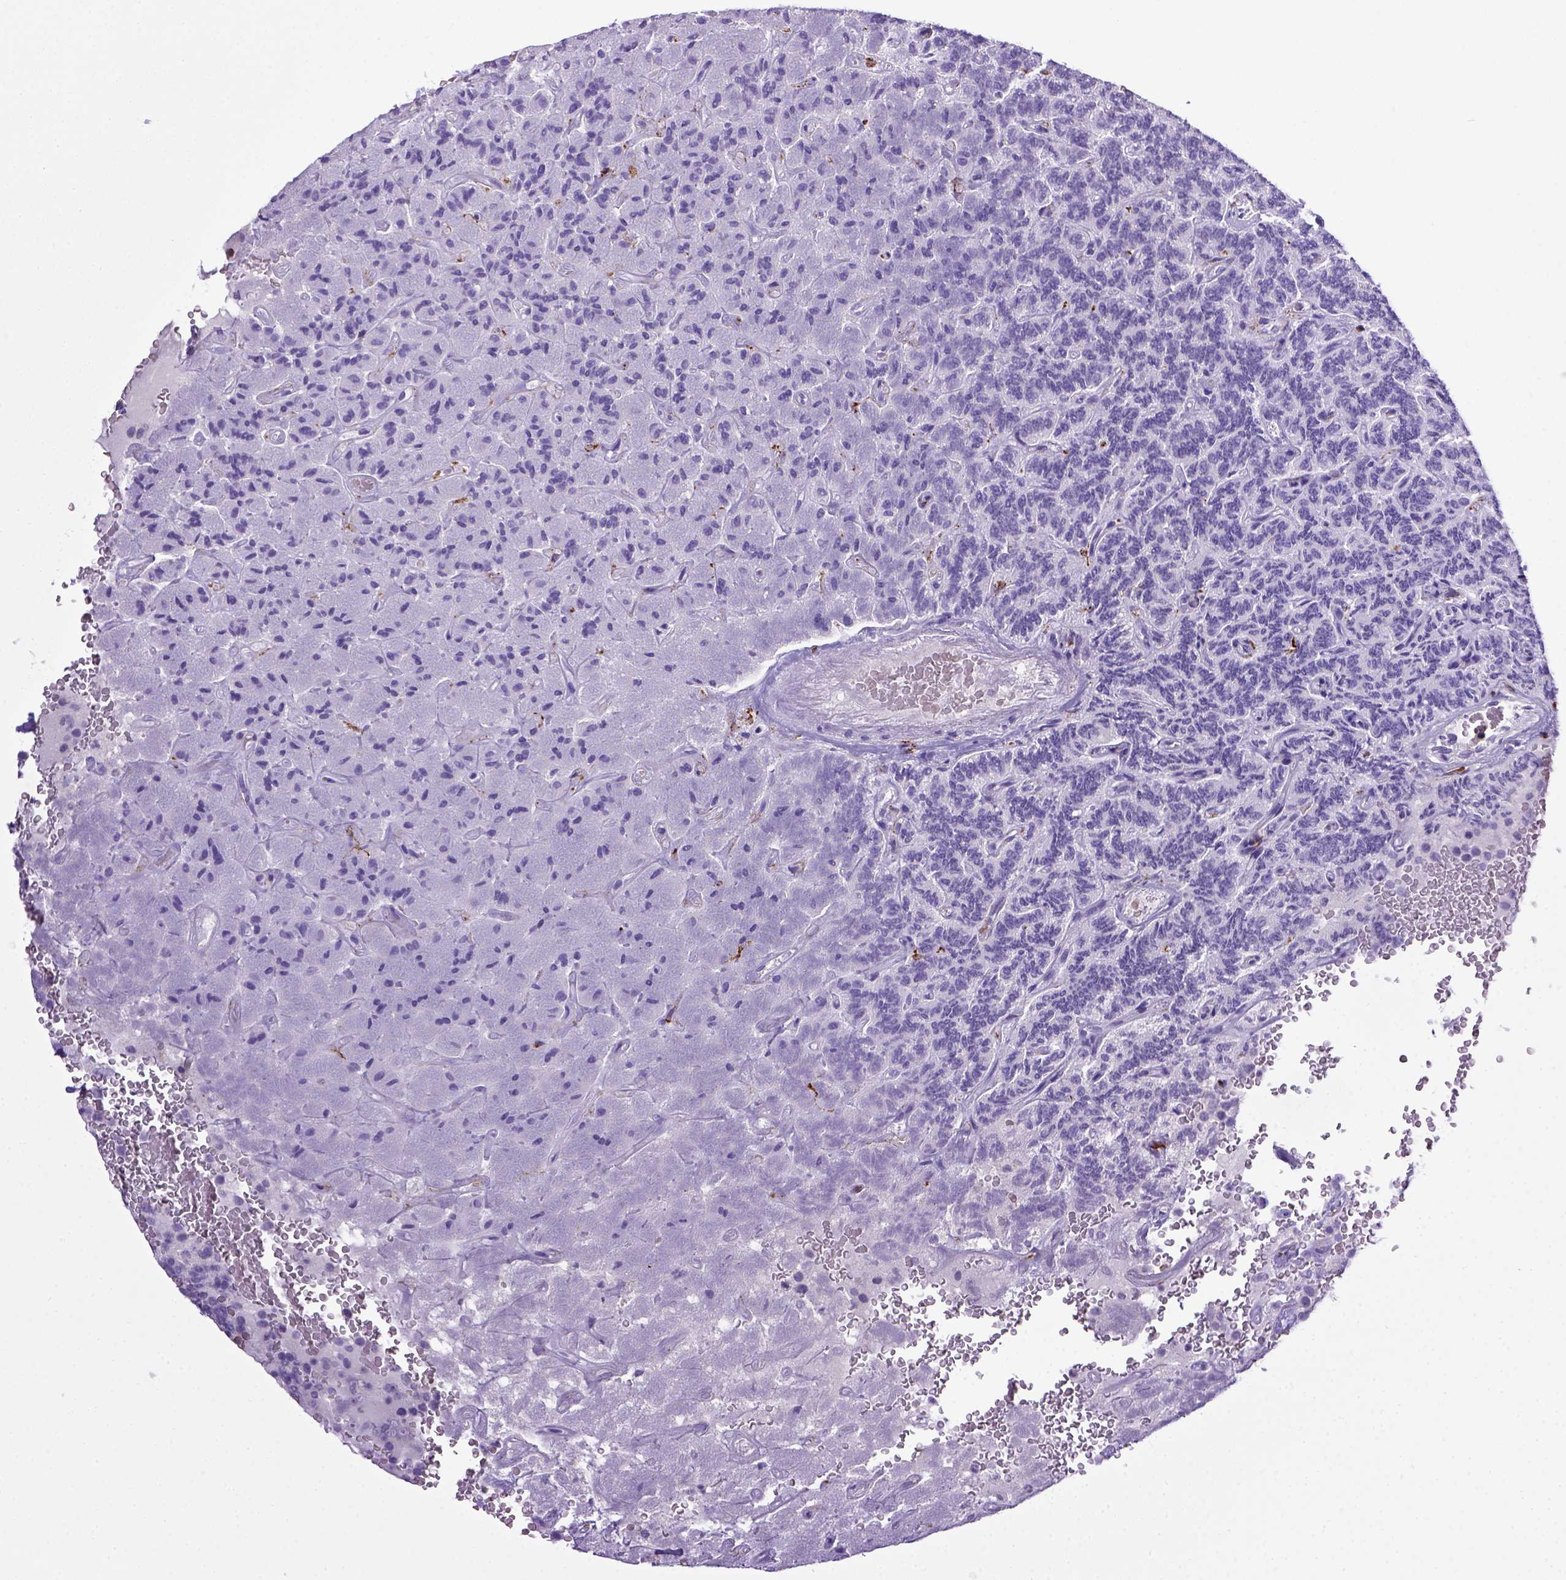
{"staining": {"intensity": "negative", "quantity": "none", "location": "none"}, "tissue": "carcinoid", "cell_type": "Tumor cells", "image_type": "cancer", "snomed": [{"axis": "morphology", "description": "Carcinoid, malignant, NOS"}, {"axis": "topography", "description": "Pancreas"}], "caption": "Protein analysis of malignant carcinoid demonstrates no significant expression in tumor cells.", "gene": "CD68", "patient": {"sex": "male", "age": 36}}